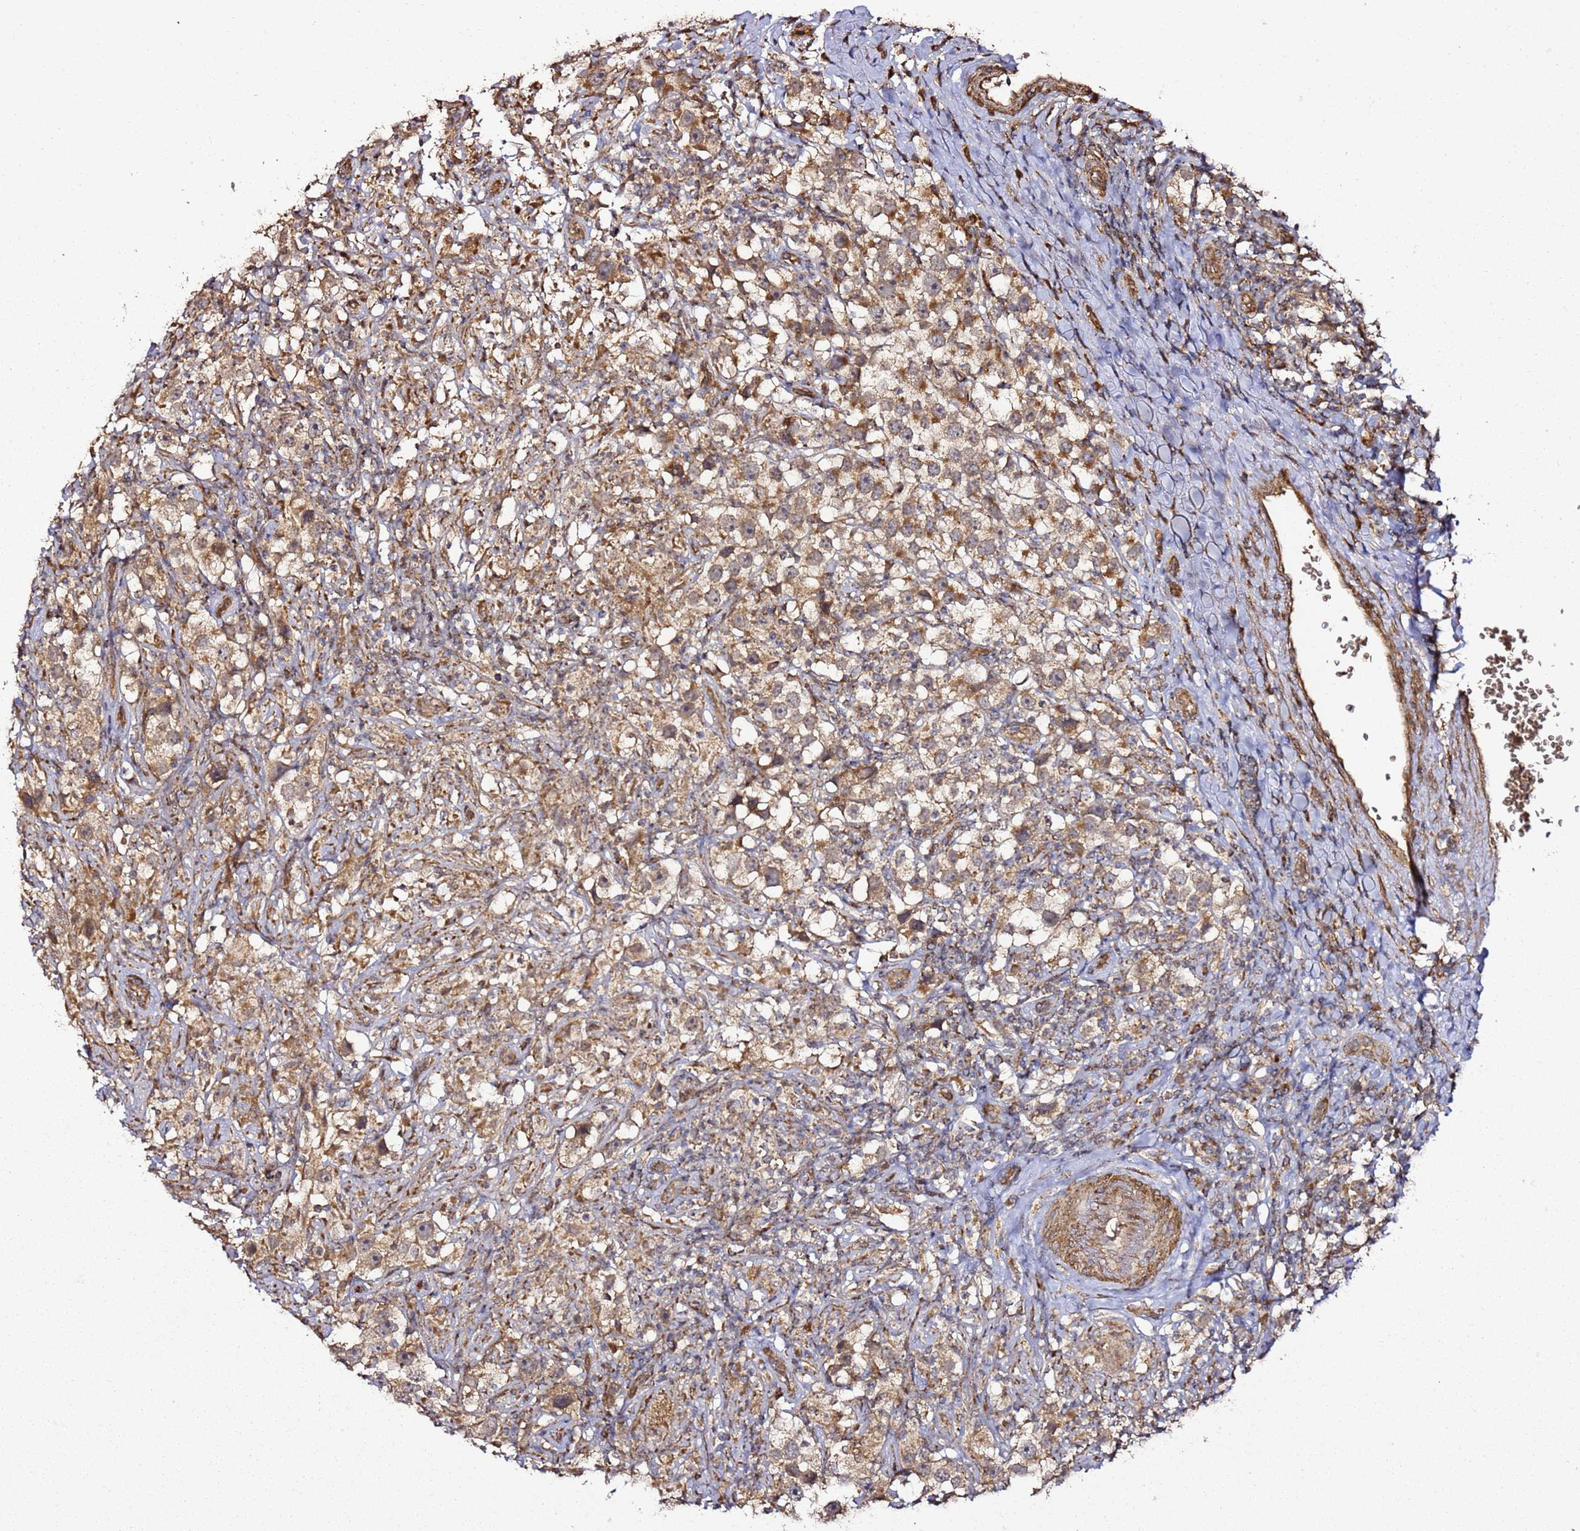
{"staining": {"intensity": "moderate", "quantity": ">75%", "location": "cytoplasmic/membranous"}, "tissue": "testis cancer", "cell_type": "Tumor cells", "image_type": "cancer", "snomed": [{"axis": "morphology", "description": "Seminoma, NOS"}, {"axis": "topography", "description": "Testis"}], "caption": "The immunohistochemical stain highlights moderate cytoplasmic/membranous staining in tumor cells of testis seminoma tissue. (DAB IHC with brightfield microscopy, high magnification).", "gene": "TM2D2", "patient": {"sex": "male", "age": 49}}